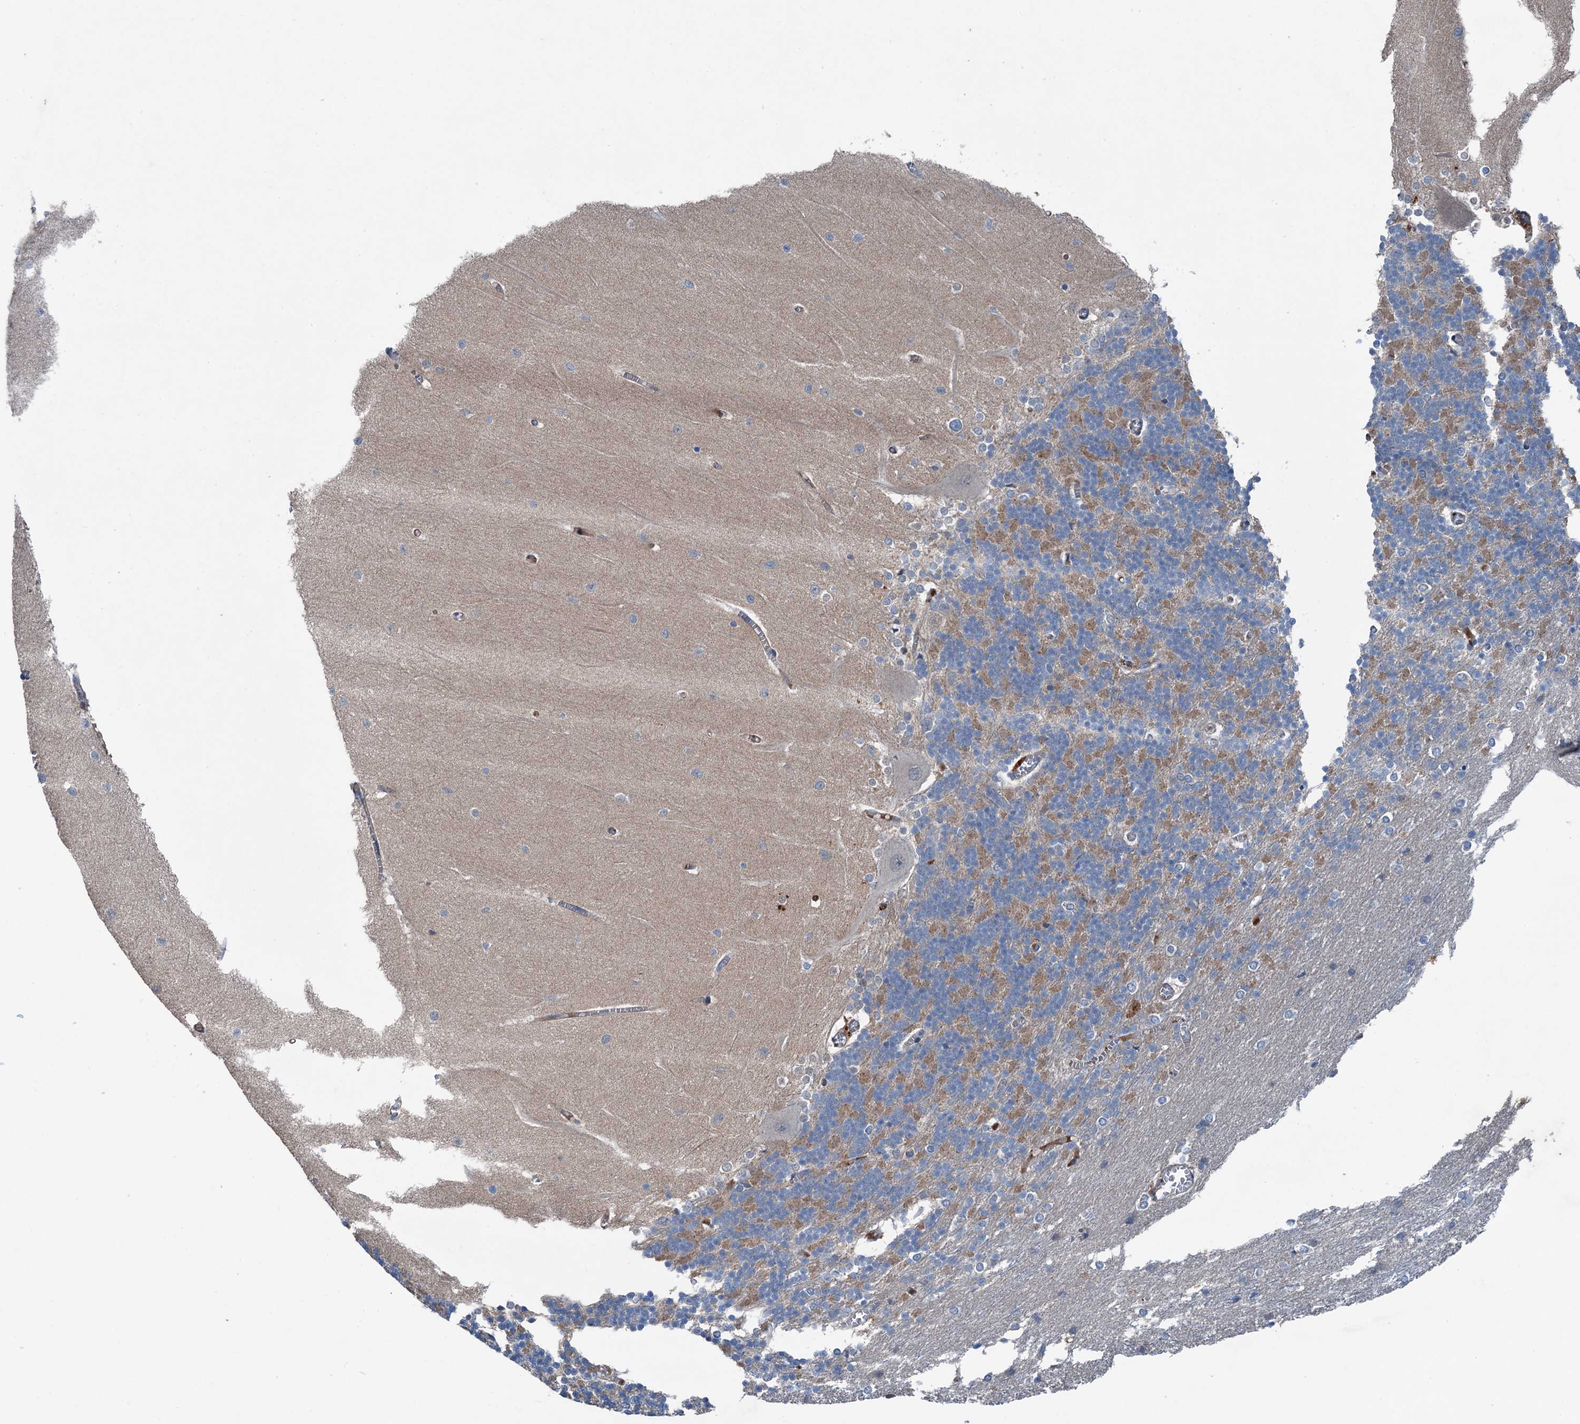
{"staining": {"intensity": "weak", "quantity": "<25%", "location": "cytoplasmic/membranous"}, "tissue": "cerebellum", "cell_type": "Cells in granular layer", "image_type": "normal", "snomed": [{"axis": "morphology", "description": "Normal tissue, NOS"}, {"axis": "topography", "description": "Cerebellum"}], "caption": "High magnification brightfield microscopy of benign cerebellum stained with DAB (3,3'-diaminobenzidine) (brown) and counterstained with hematoxylin (blue): cells in granular layer show no significant expression. The staining is performed using DAB brown chromogen with nuclei counter-stained in using hematoxylin.", "gene": "SLC2A10", "patient": {"sex": "male", "age": 37}}